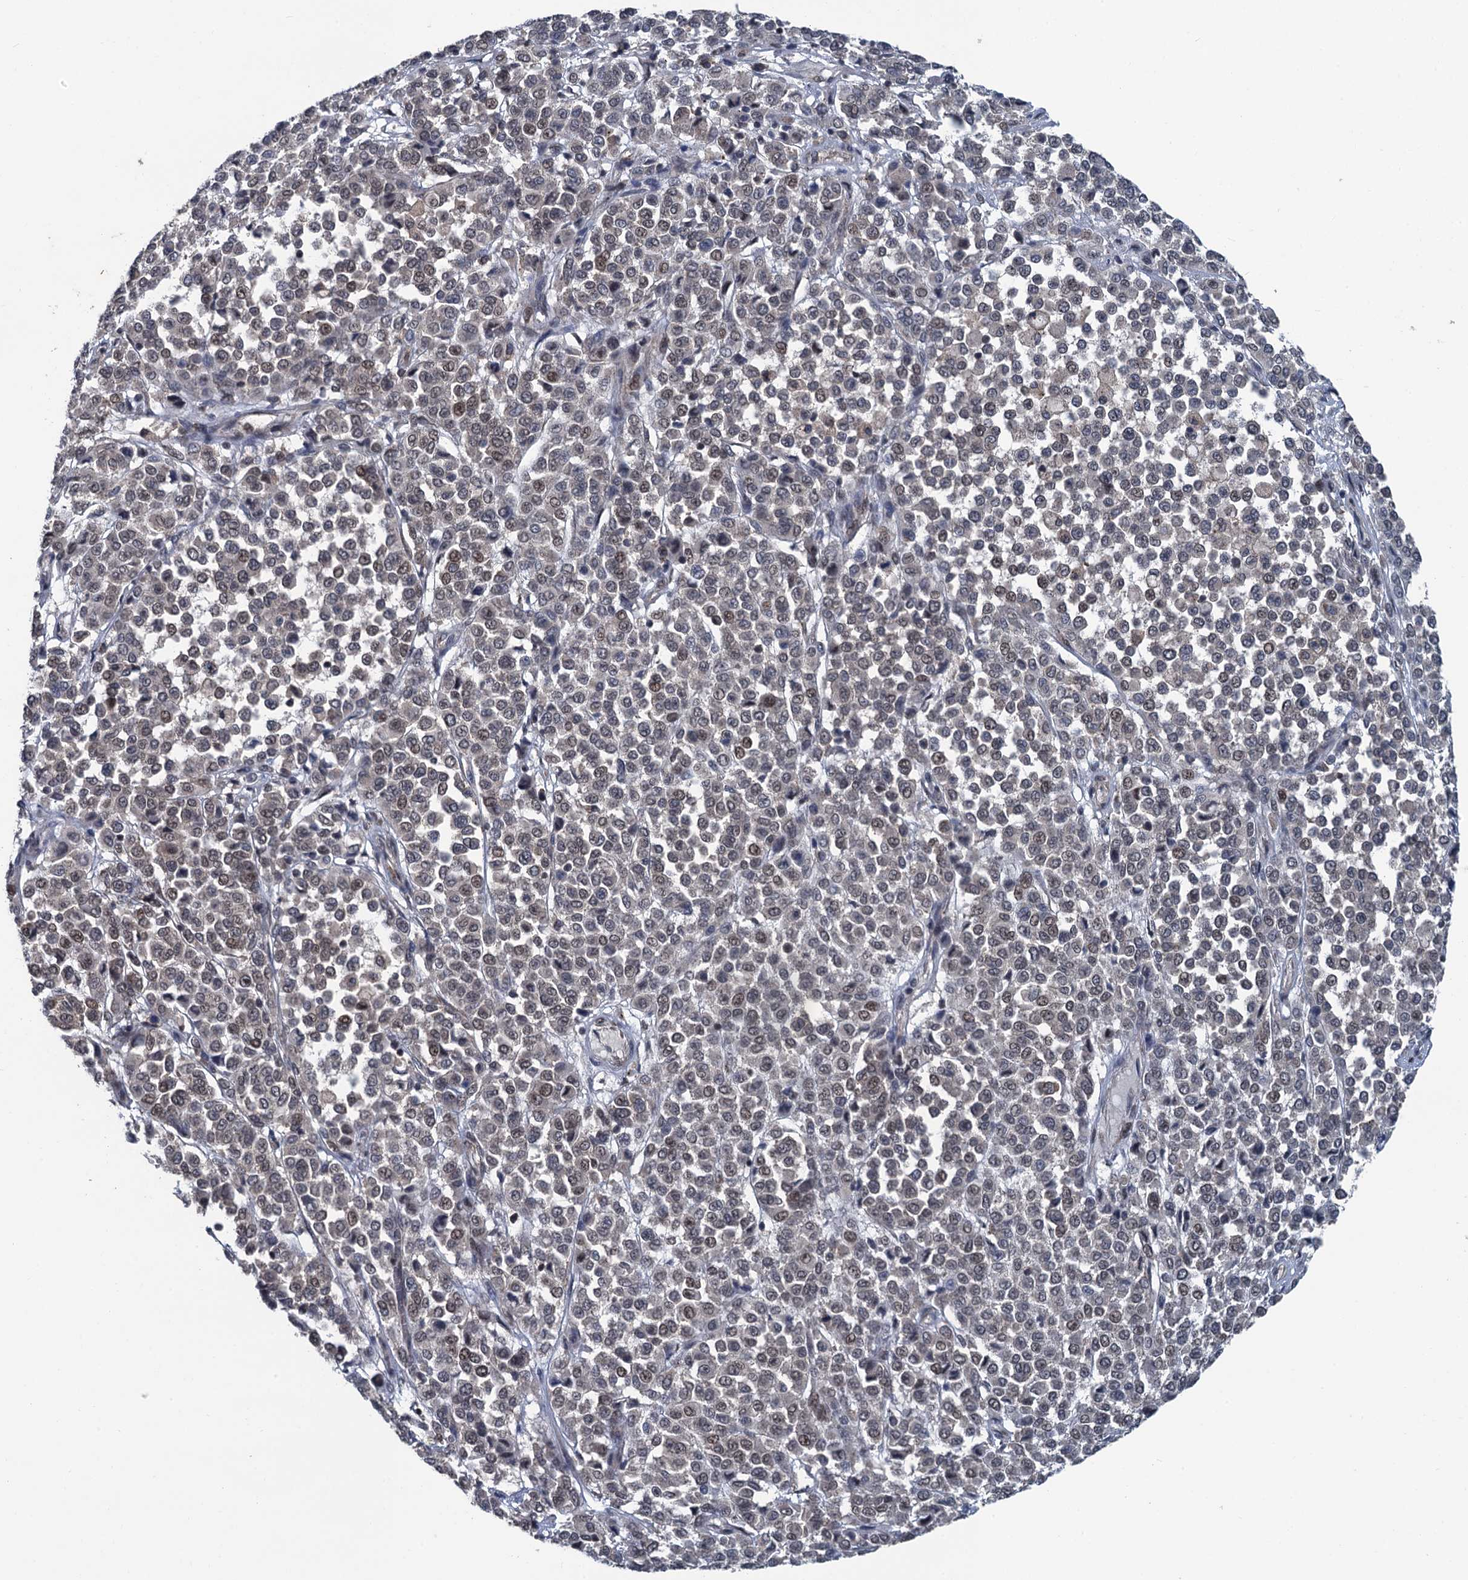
{"staining": {"intensity": "moderate", "quantity": "<25%", "location": "nuclear"}, "tissue": "melanoma", "cell_type": "Tumor cells", "image_type": "cancer", "snomed": [{"axis": "morphology", "description": "Malignant melanoma, Metastatic site"}, {"axis": "topography", "description": "Pancreas"}], "caption": "Malignant melanoma (metastatic site) stained for a protein (brown) demonstrates moderate nuclear positive positivity in approximately <25% of tumor cells.", "gene": "RASSF4", "patient": {"sex": "female", "age": 30}}